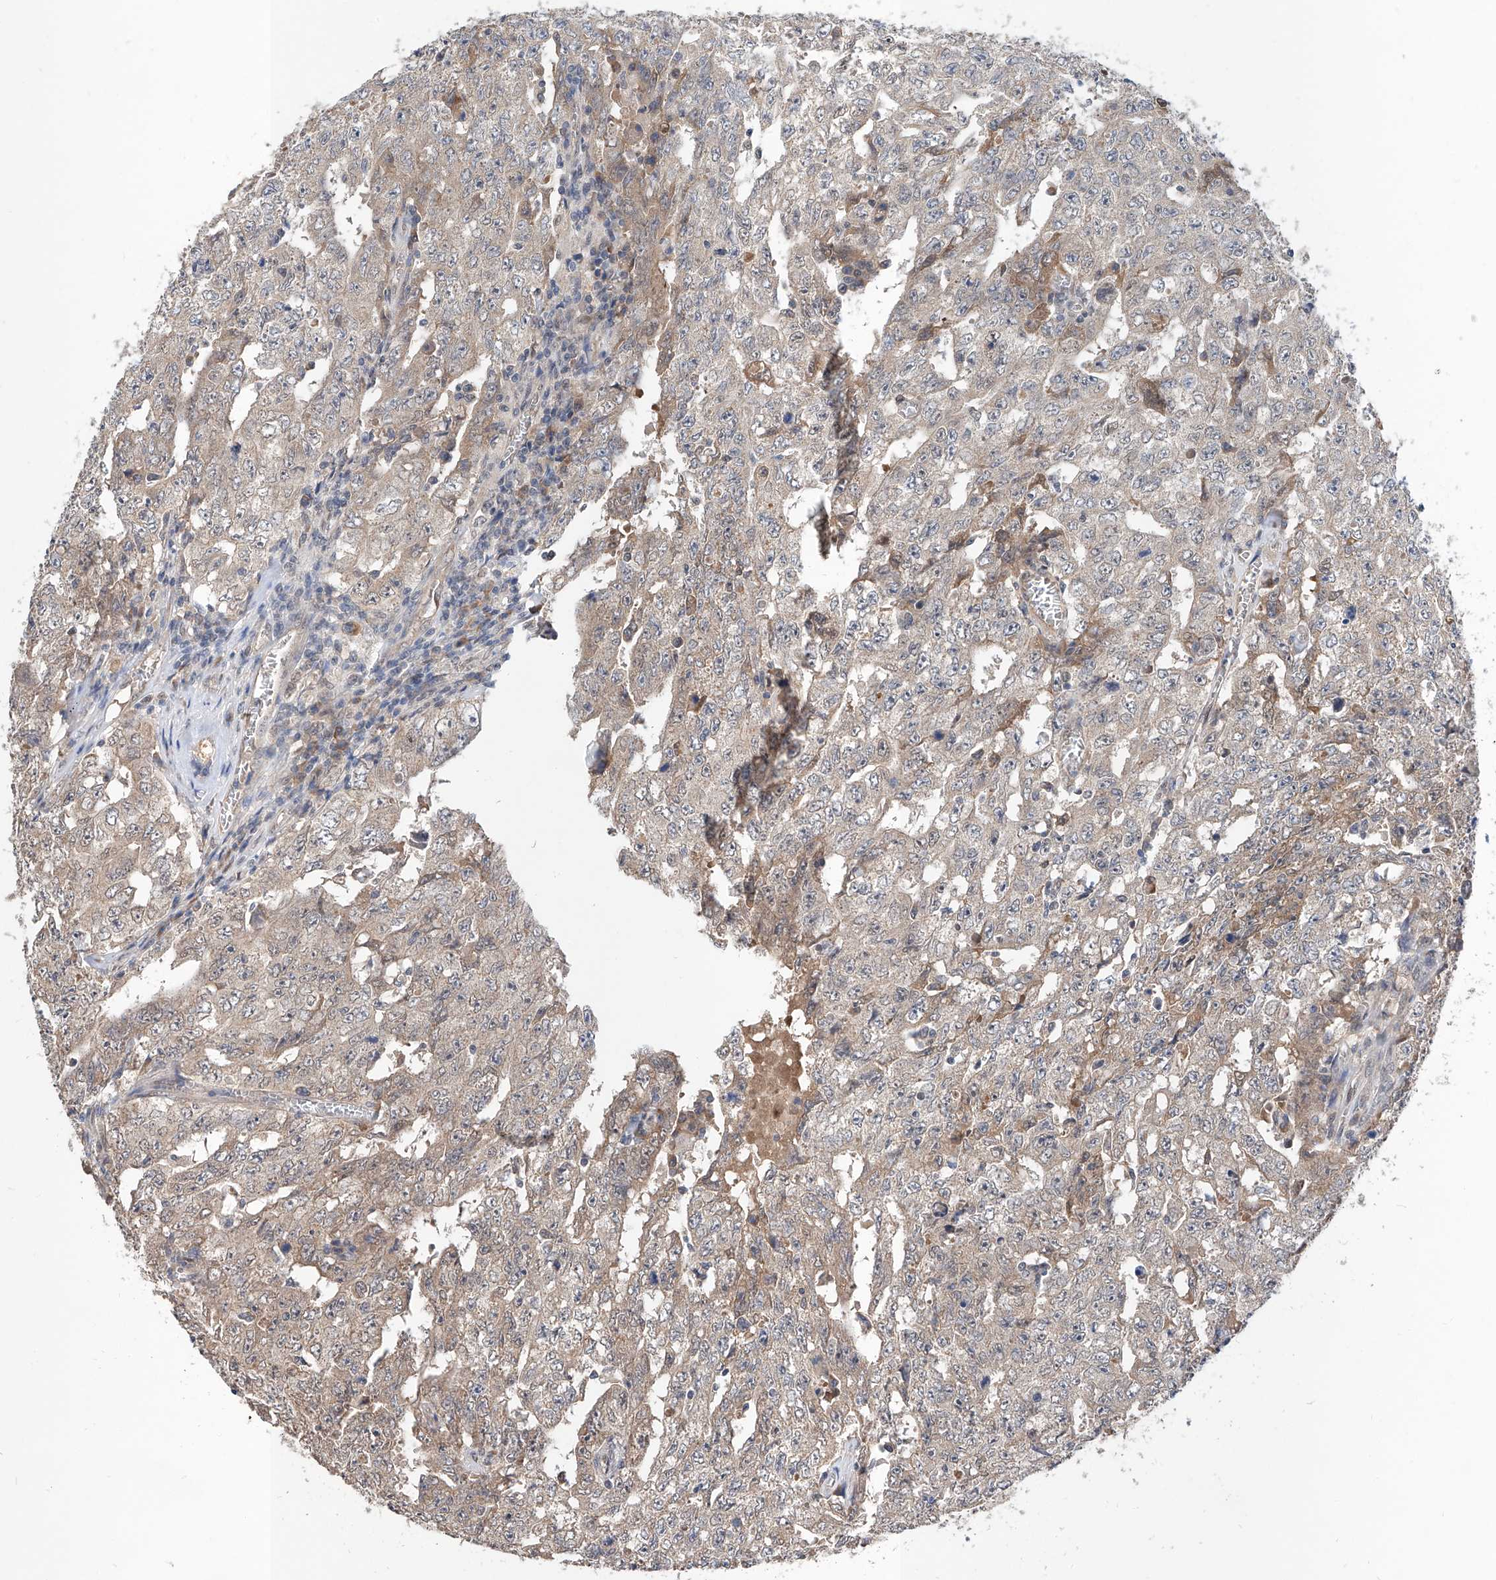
{"staining": {"intensity": "negative", "quantity": "none", "location": "none"}, "tissue": "testis cancer", "cell_type": "Tumor cells", "image_type": "cancer", "snomed": [{"axis": "morphology", "description": "Carcinoma, Embryonal, NOS"}, {"axis": "topography", "description": "Testis"}], "caption": "IHC of human testis cancer (embryonal carcinoma) displays no staining in tumor cells.", "gene": "CARMIL3", "patient": {"sex": "male", "age": 26}}